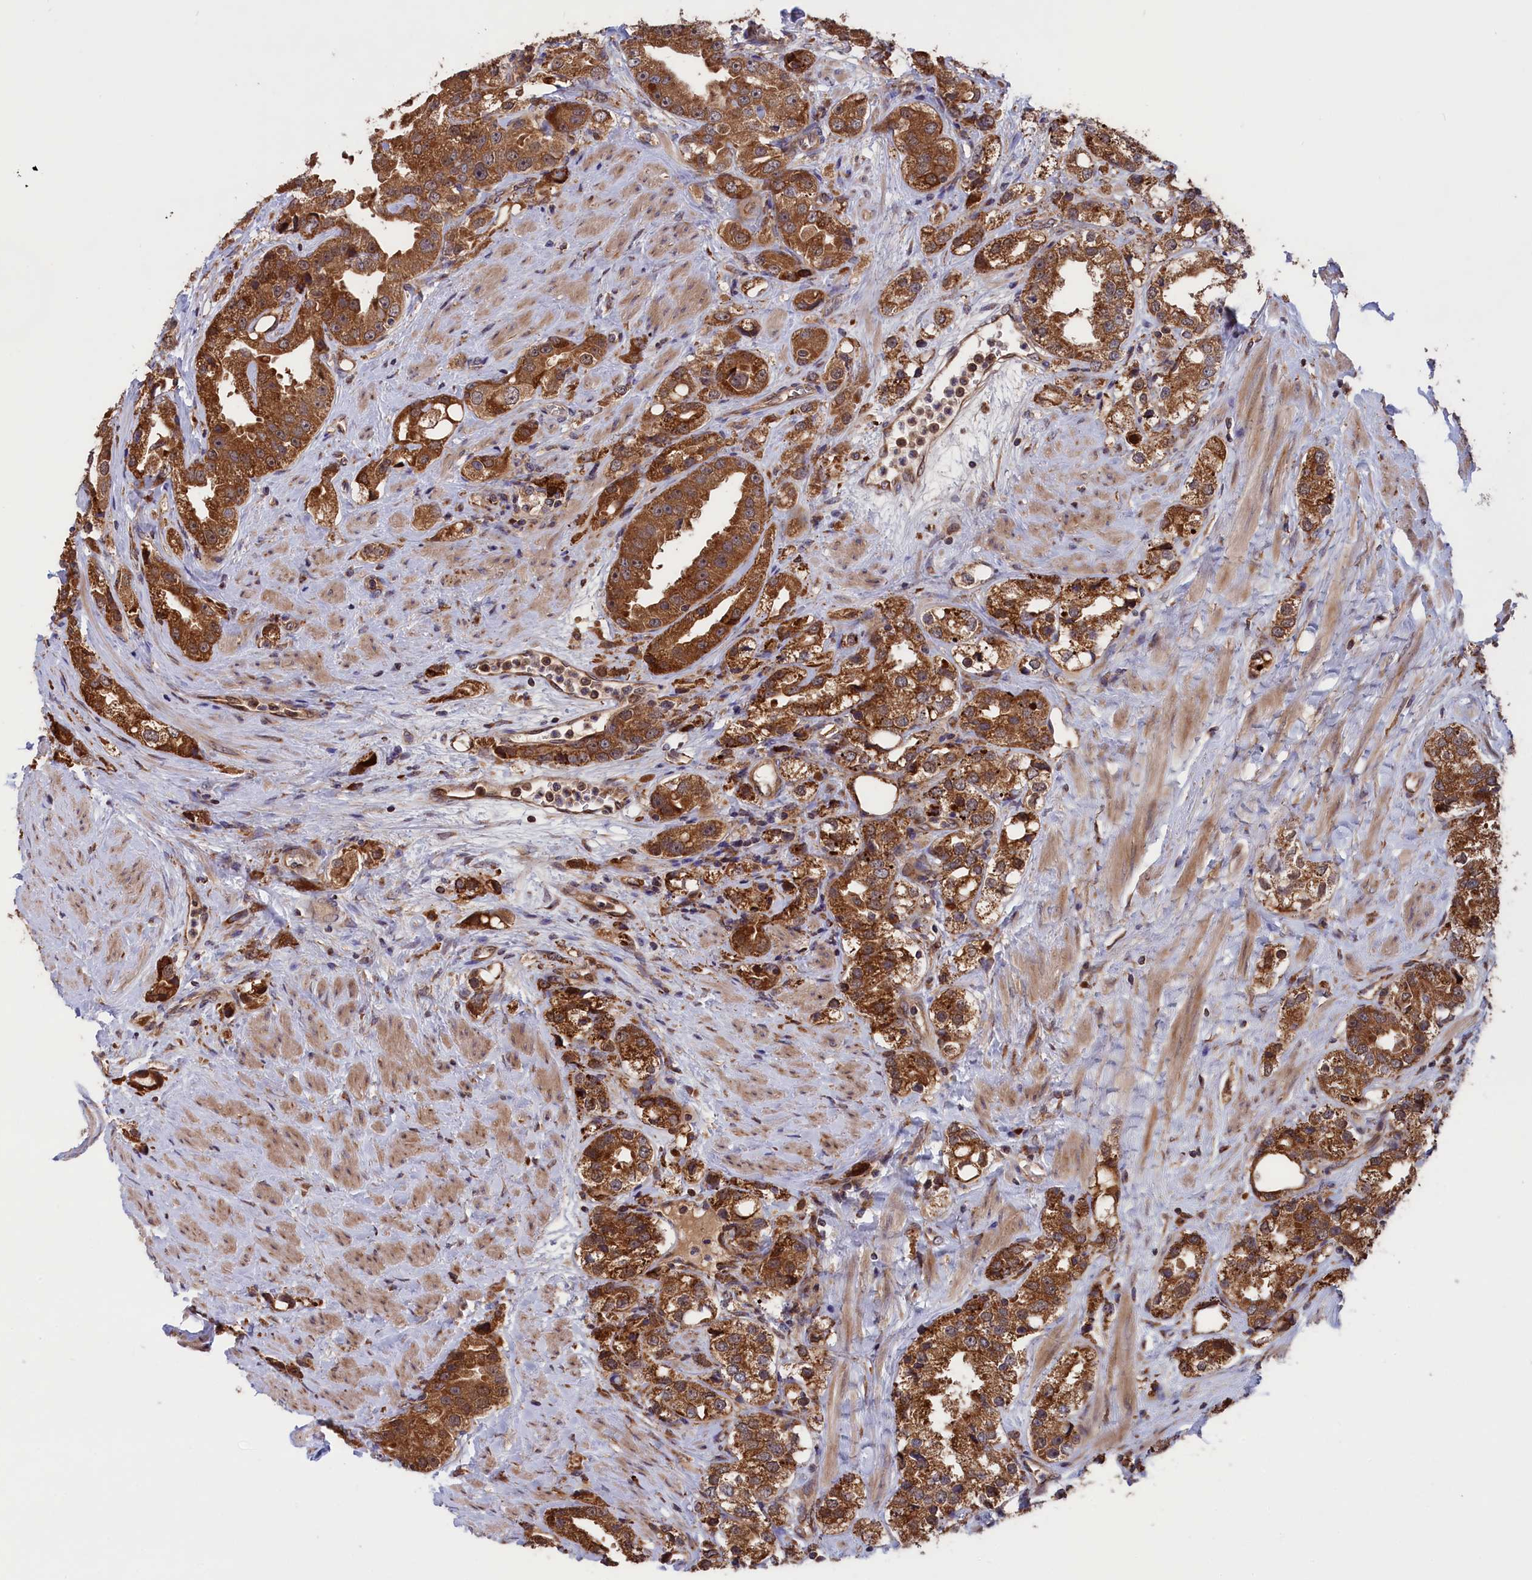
{"staining": {"intensity": "moderate", "quantity": ">75%", "location": "cytoplasmic/membranous"}, "tissue": "prostate cancer", "cell_type": "Tumor cells", "image_type": "cancer", "snomed": [{"axis": "morphology", "description": "Adenocarcinoma, NOS"}, {"axis": "topography", "description": "Prostate"}], "caption": "Immunohistochemistry (IHC) micrograph of human prostate cancer stained for a protein (brown), which exhibits medium levels of moderate cytoplasmic/membranous expression in approximately >75% of tumor cells.", "gene": "PLA2G4C", "patient": {"sex": "male", "age": 79}}